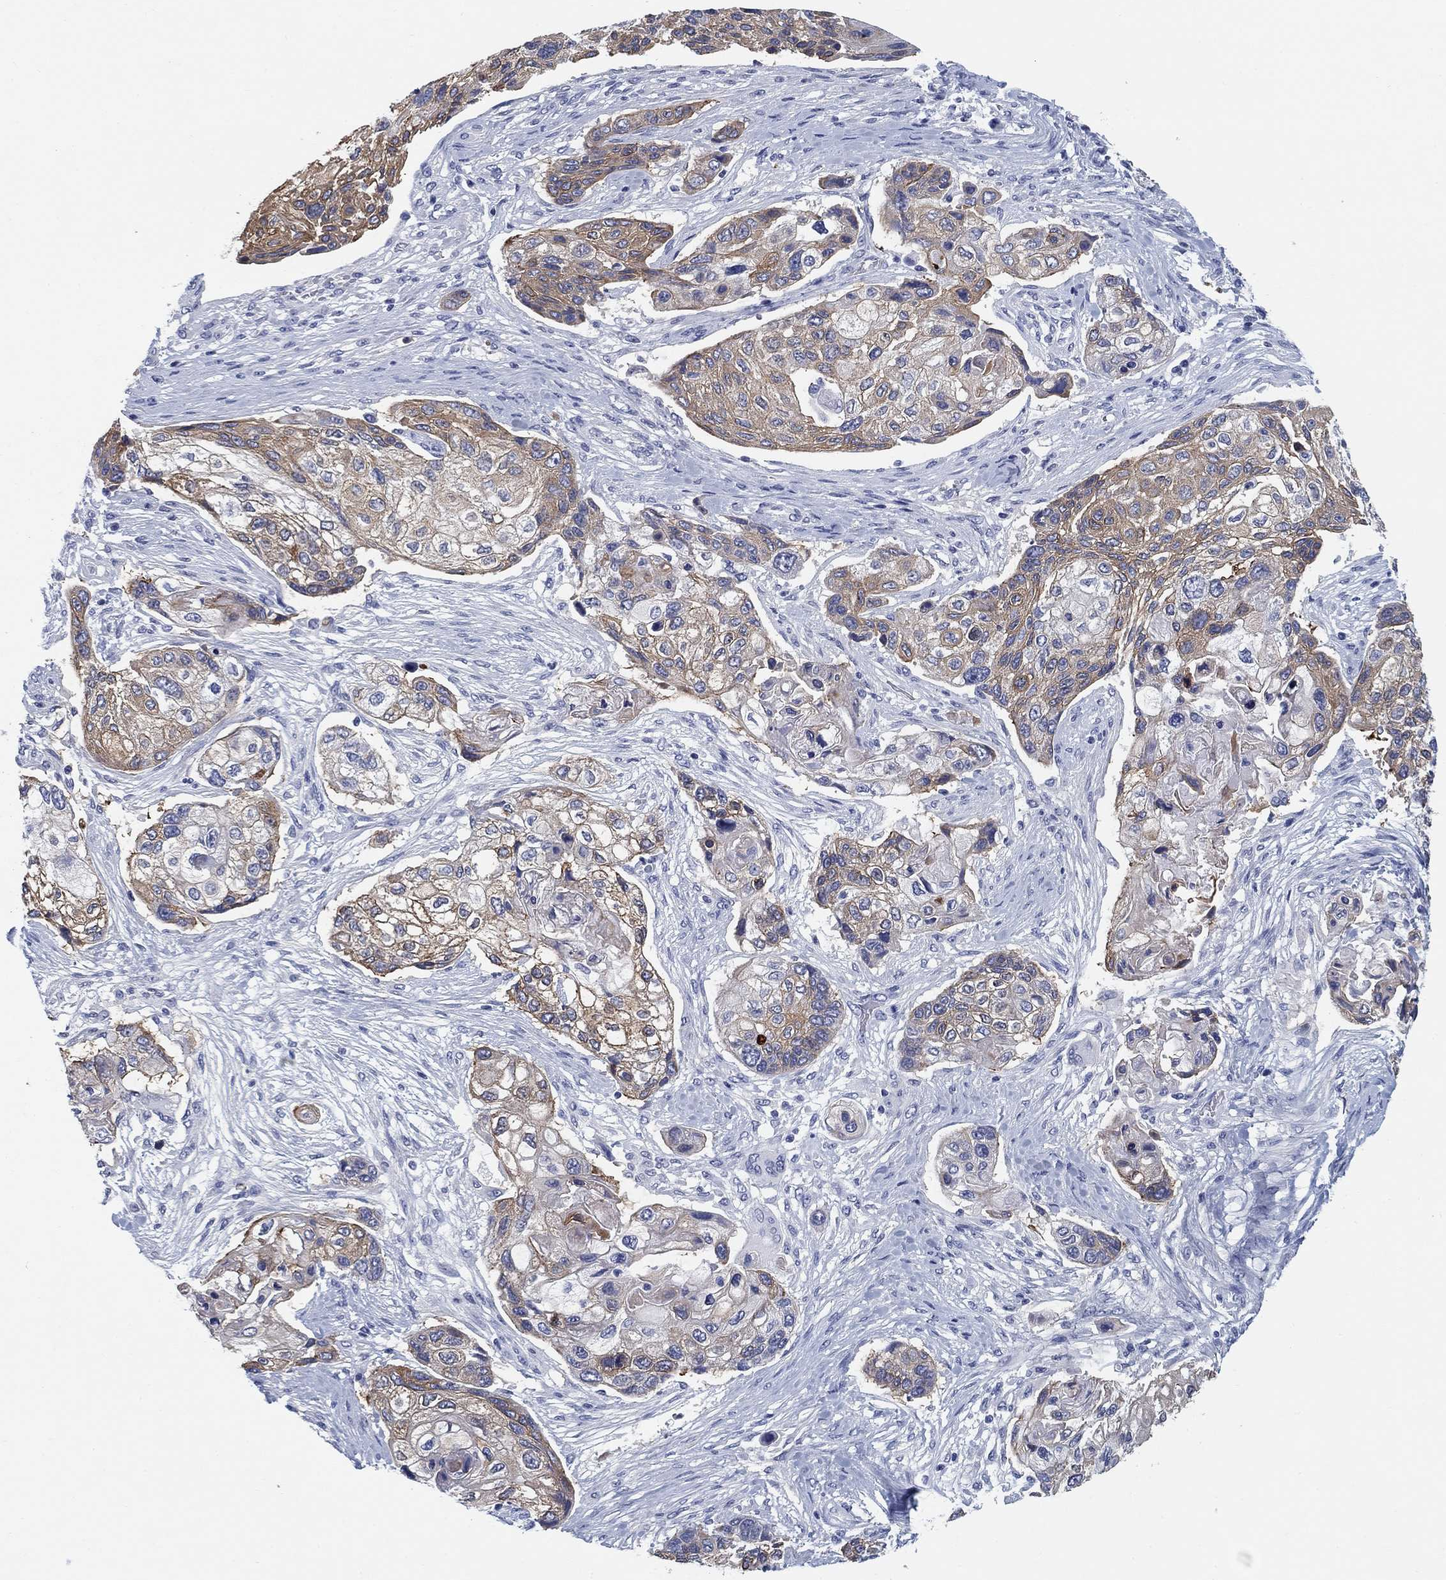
{"staining": {"intensity": "moderate", "quantity": "25%-75%", "location": "cytoplasmic/membranous"}, "tissue": "lung cancer", "cell_type": "Tumor cells", "image_type": "cancer", "snomed": [{"axis": "morphology", "description": "Squamous cell carcinoma, NOS"}, {"axis": "topography", "description": "Lung"}], "caption": "Immunohistochemical staining of lung cancer reveals medium levels of moderate cytoplasmic/membranous protein expression in about 25%-75% of tumor cells. (Stains: DAB (3,3'-diaminobenzidine) in brown, nuclei in blue, Microscopy: brightfield microscopy at high magnification).", "gene": "CLUL1", "patient": {"sex": "male", "age": 69}}